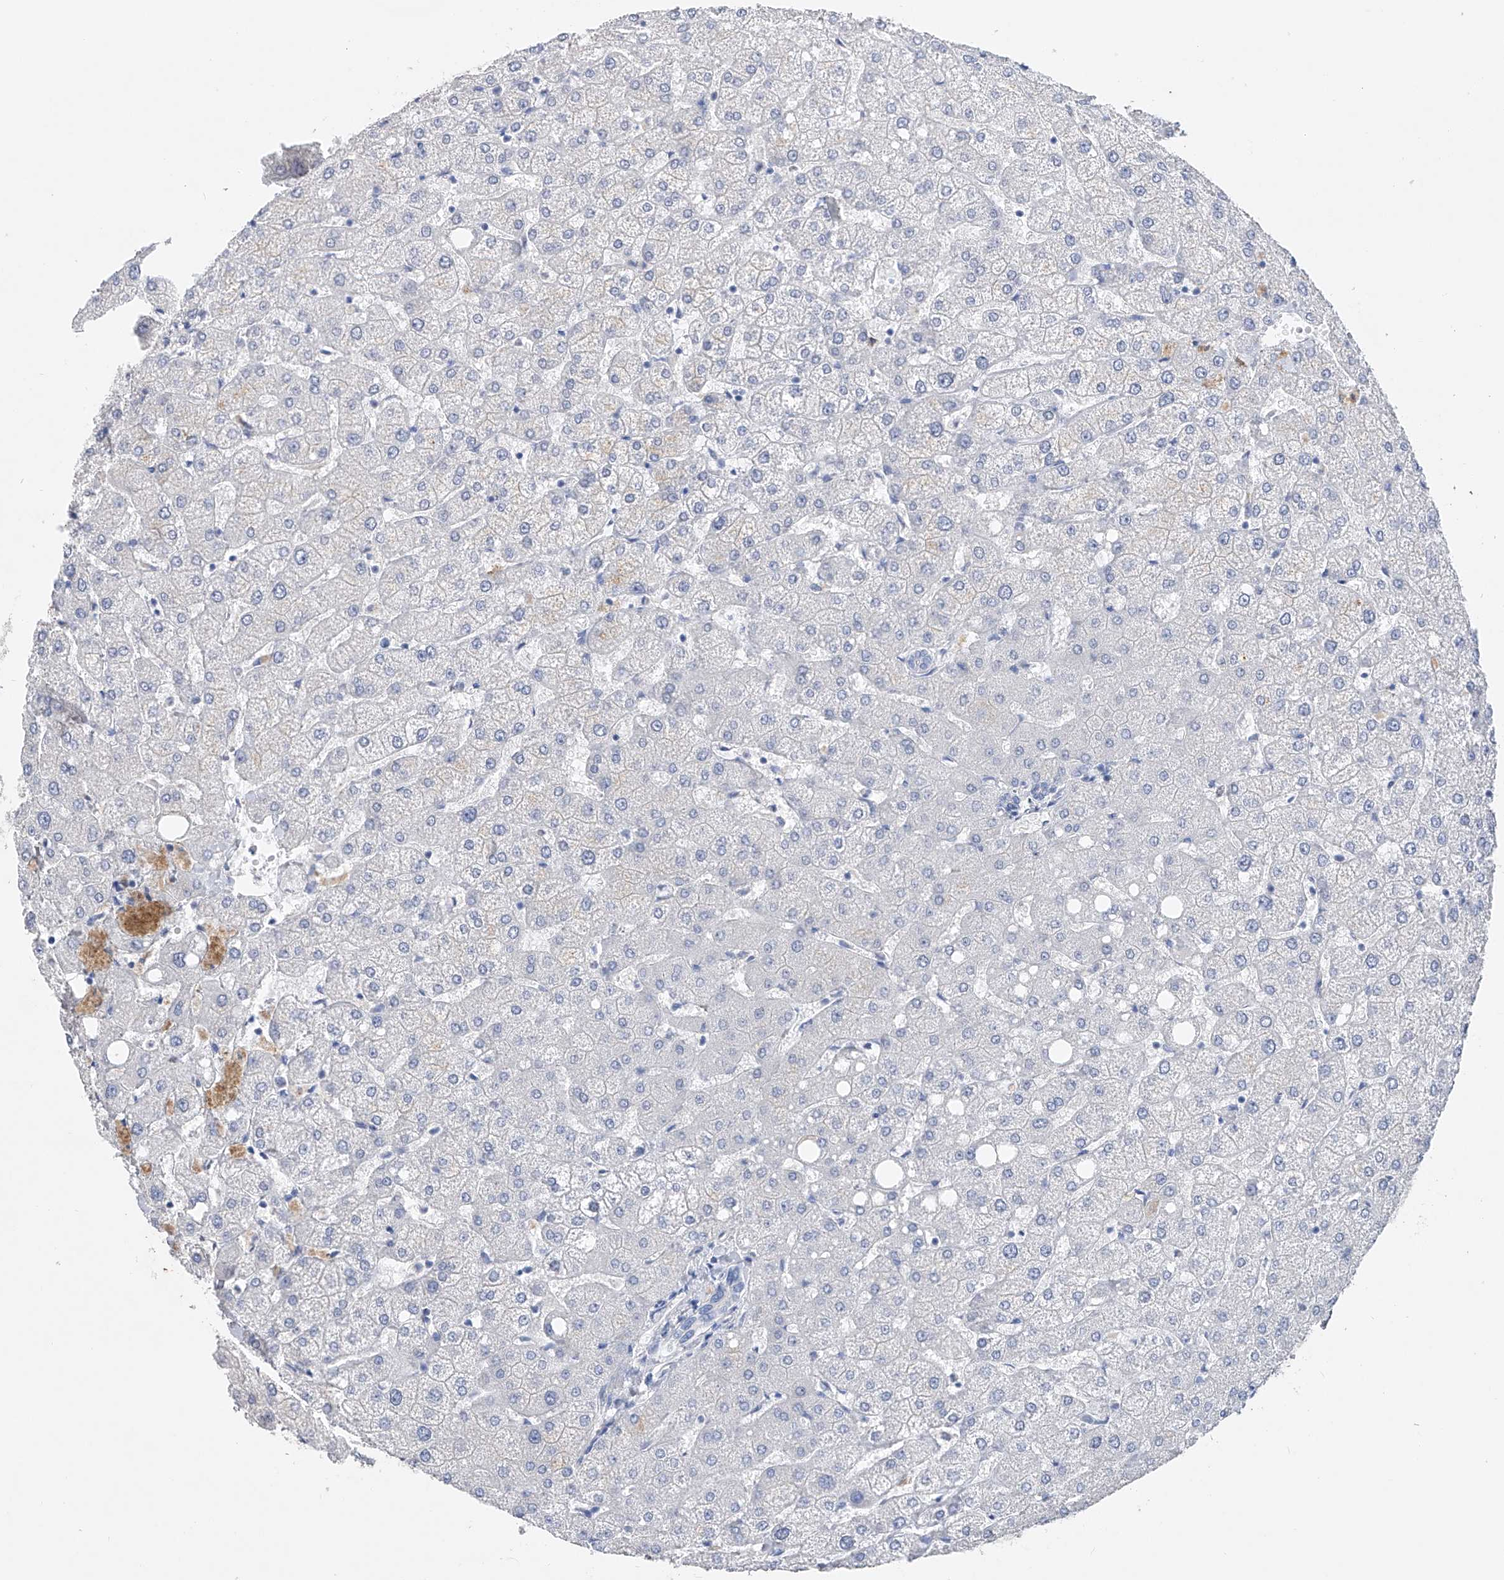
{"staining": {"intensity": "negative", "quantity": "none", "location": "none"}, "tissue": "liver", "cell_type": "Cholangiocytes", "image_type": "normal", "snomed": [{"axis": "morphology", "description": "Normal tissue, NOS"}, {"axis": "topography", "description": "Liver"}], "caption": "This is an IHC photomicrograph of normal liver. There is no expression in cholangiocytes.", "gene": "ADRA1A", "patient": {"sex": "female", "age": 54}}